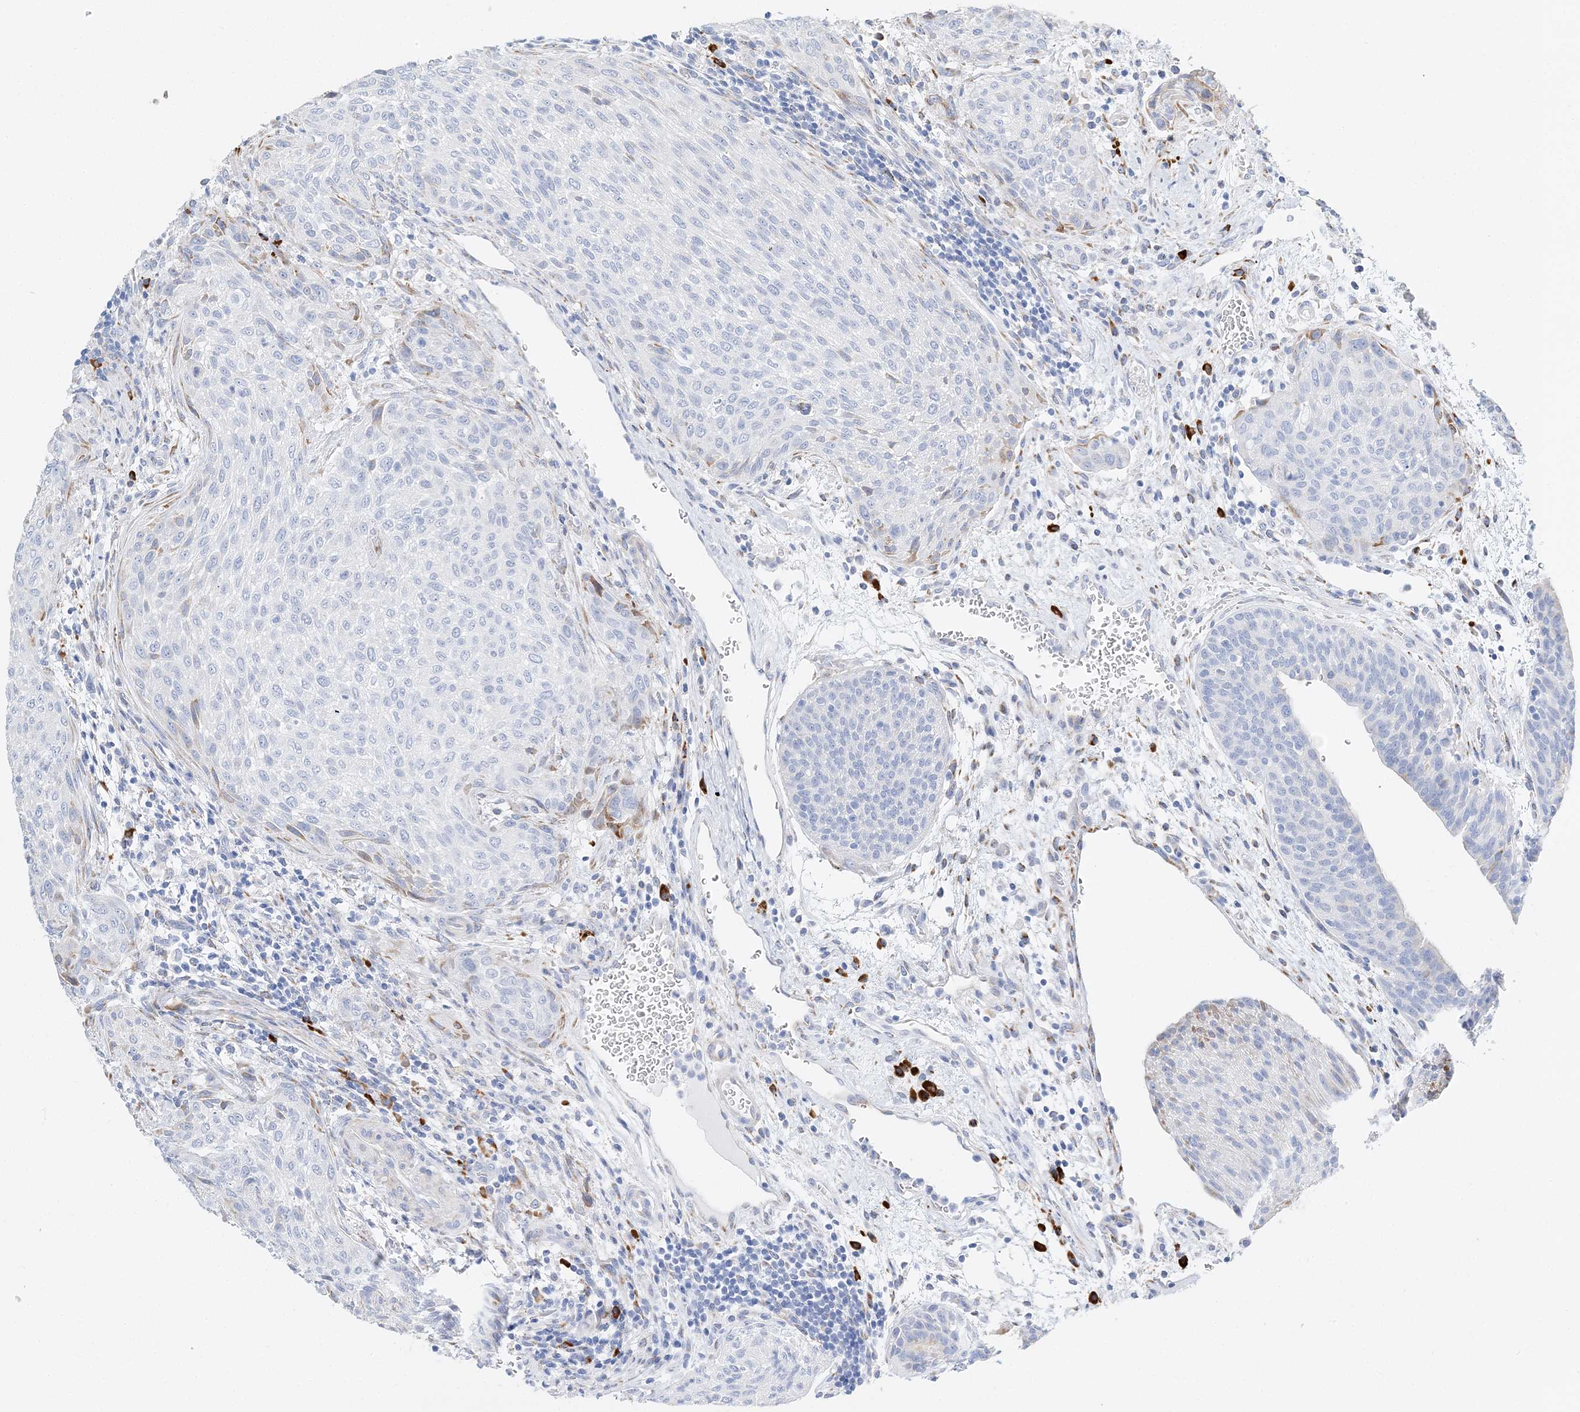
{"staining": {"intensity": "negative", "quantity": "none", "location": "none"}, "tissue": "urothelial cancer", "cell_type": "Tumor cells", "image_type": "cancer", "snomed": [{"axis": "morphology", "description": "Urothelial carcinoma, High grade"}, {"axis": "topography", "description": "Urinary bladder"}], "caption": "This micrograph is of urothelial carcinoma (high-grade) stained with immunohistochemistry (IHC) to label a protein in brown with the nuclei are counter-stained blue. There is no expression in tumor cells.", "gene": "TSPYL6", "patient": {"sex": "male", "age": 35}}